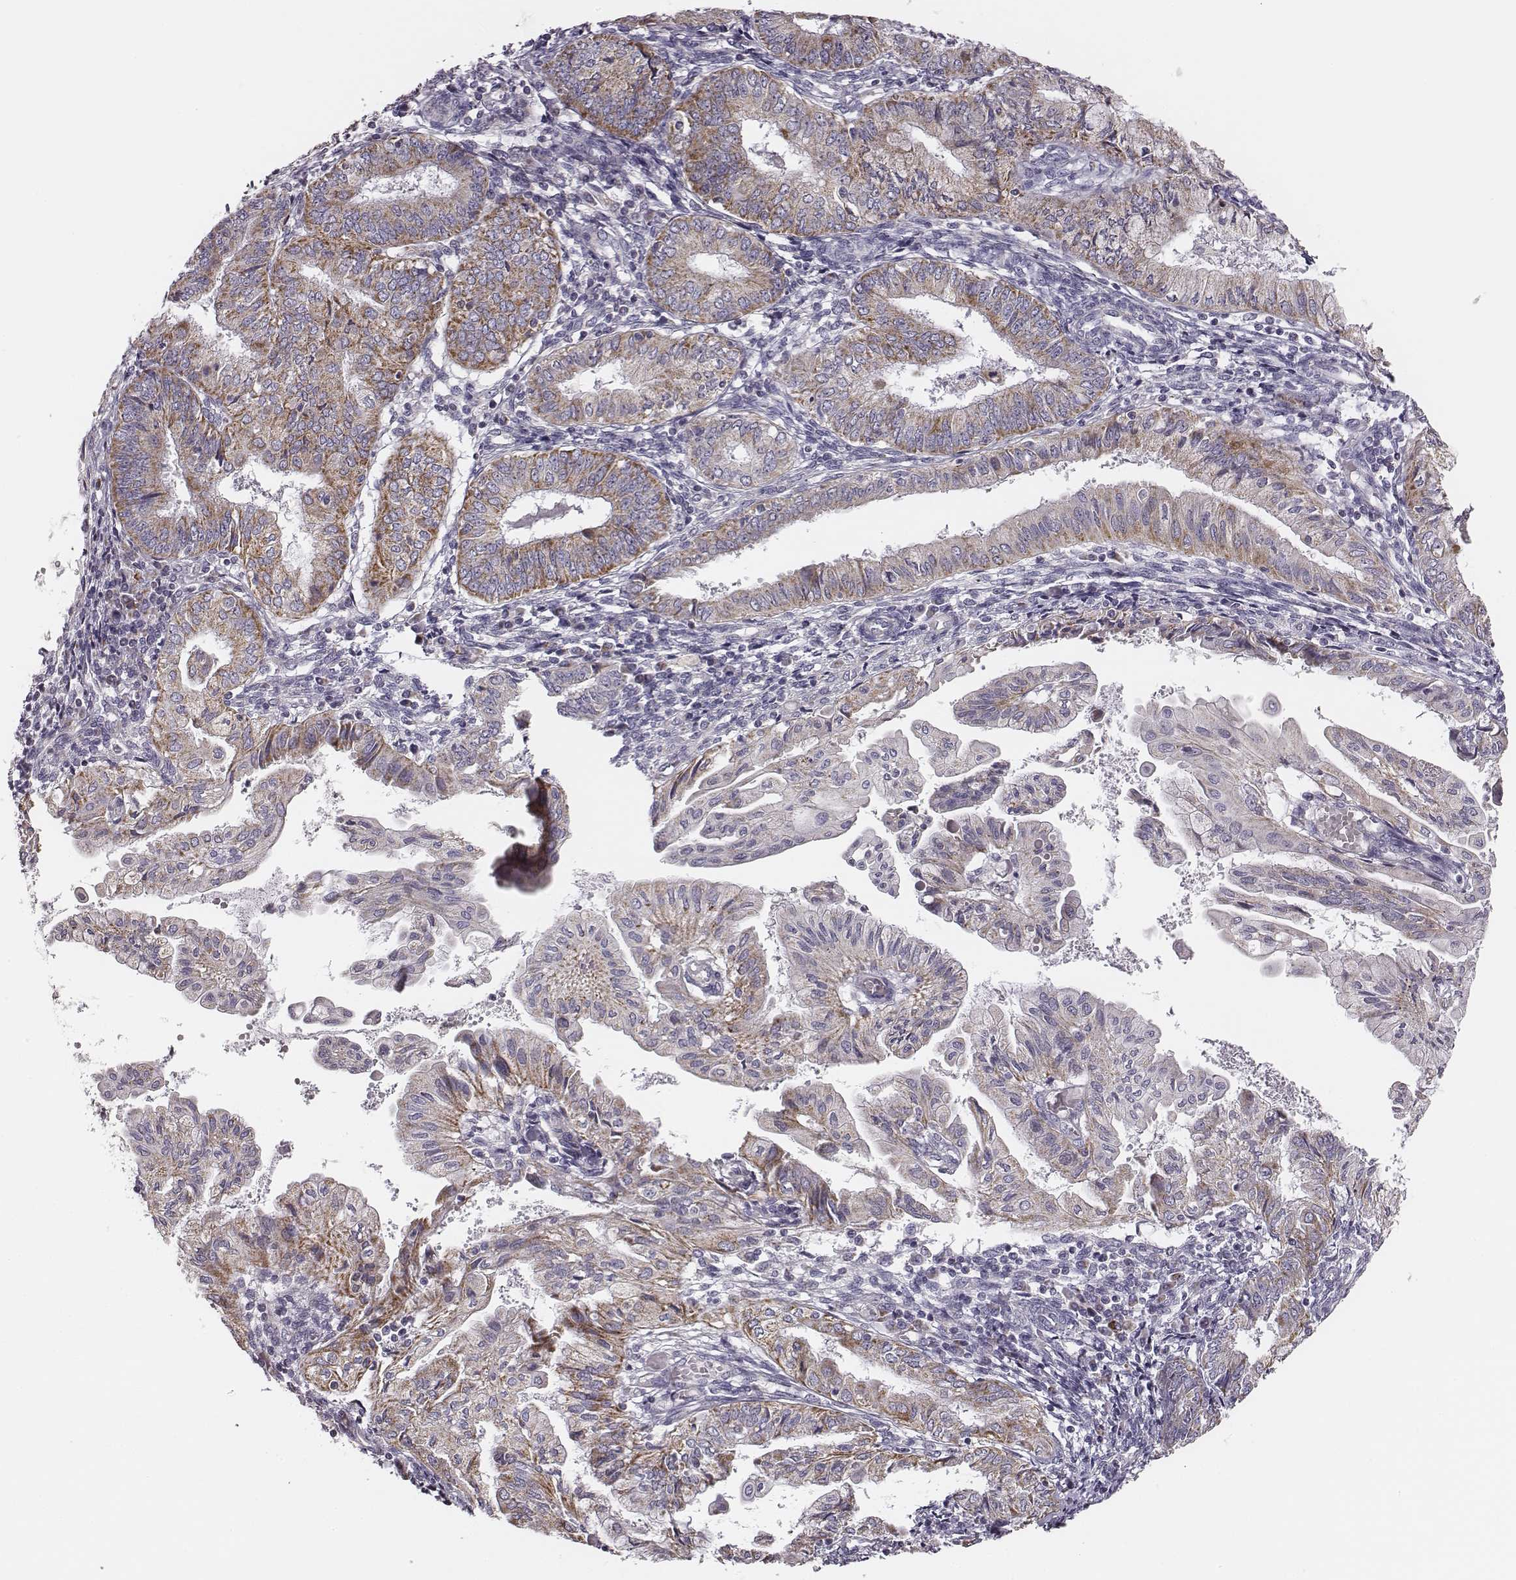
{"staining": {"intensity": "weak", "quantity": "25%-75%", "location": "cytoplasmic/membranous"}, "tissue": "endometrial cancer", "cell_type": "Tumor cells", "image_type": "cancer", "snomed": [{"axis": "morphology", "description": "Adenocarcinoma, NOS"}, {"axis": "topography", "description": "Endometrium"}], "caption": "Immunohistochemical staining of human endometrial adenocarcinoma reveals low levels of weak cytoplasmic/membranous positivity in about 25%-75% of tumor cells.", "gene": "UBL4B", "patient": {"sex": "female", "age": 68}}